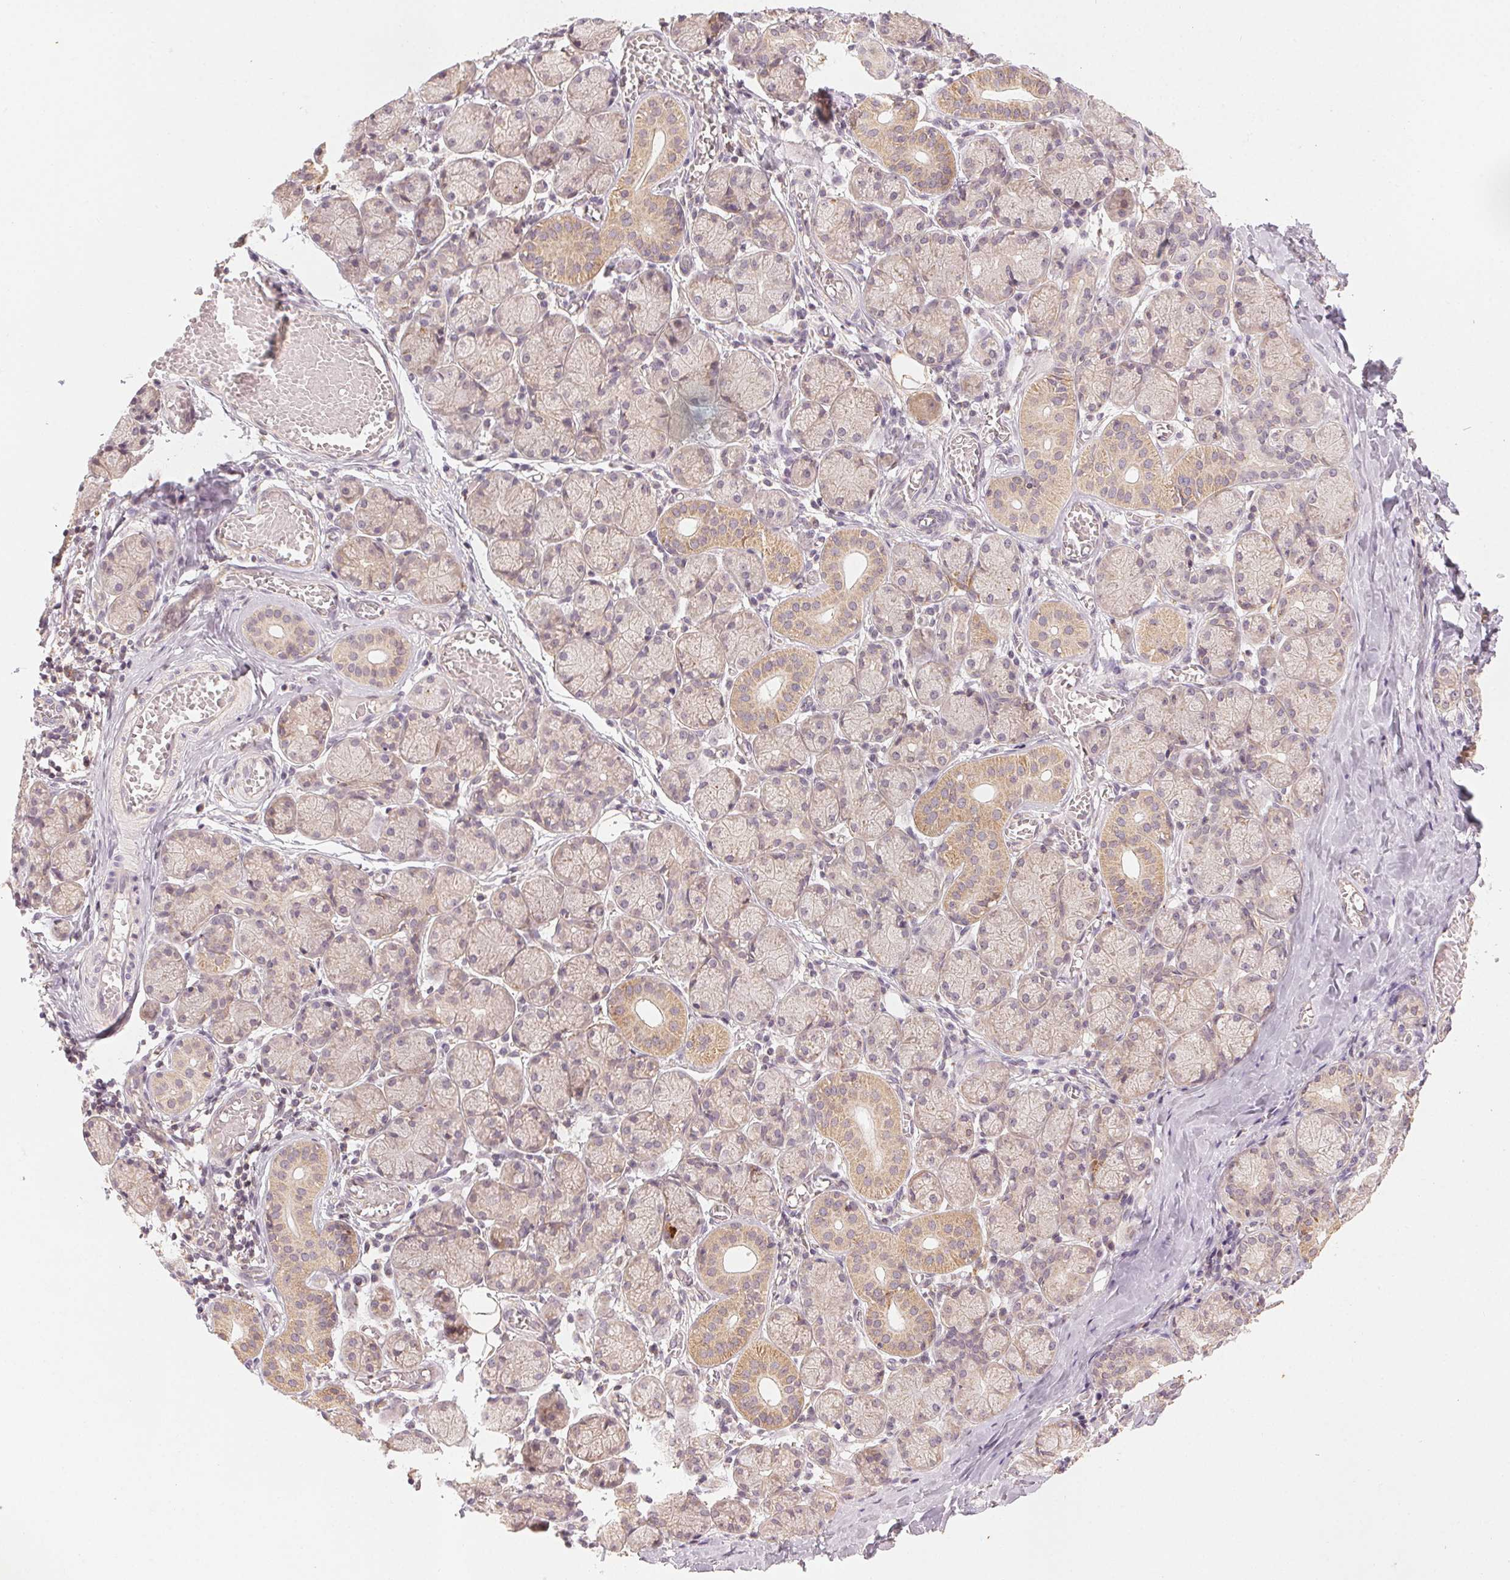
{"staining": {"intensity": "moderate", "quantity": "<25%", "location": "cytoplasmic/membranous"}, "tissue": "salivary gland", "cell_type": "Glandular cells", "image_type": "normal", "snomed": [{"axis": "morphology", "description": "Normal tissue, NOS"}, {"axis": "topography", "description": "Salivary gland"}, {"axis": "topography", "description": "Peripheral nerve tissue"}], "caption": "Glandular cells demonstrate low levels of moderate cytoplasmic/membranous staining in about <25% of cells in unremarkable human salivary gland. (brown staining indicates protein expression, while blue staining denotes nuclei).", "gene": "NCOA4", "patient": {"sex": "female", "age": 24}}